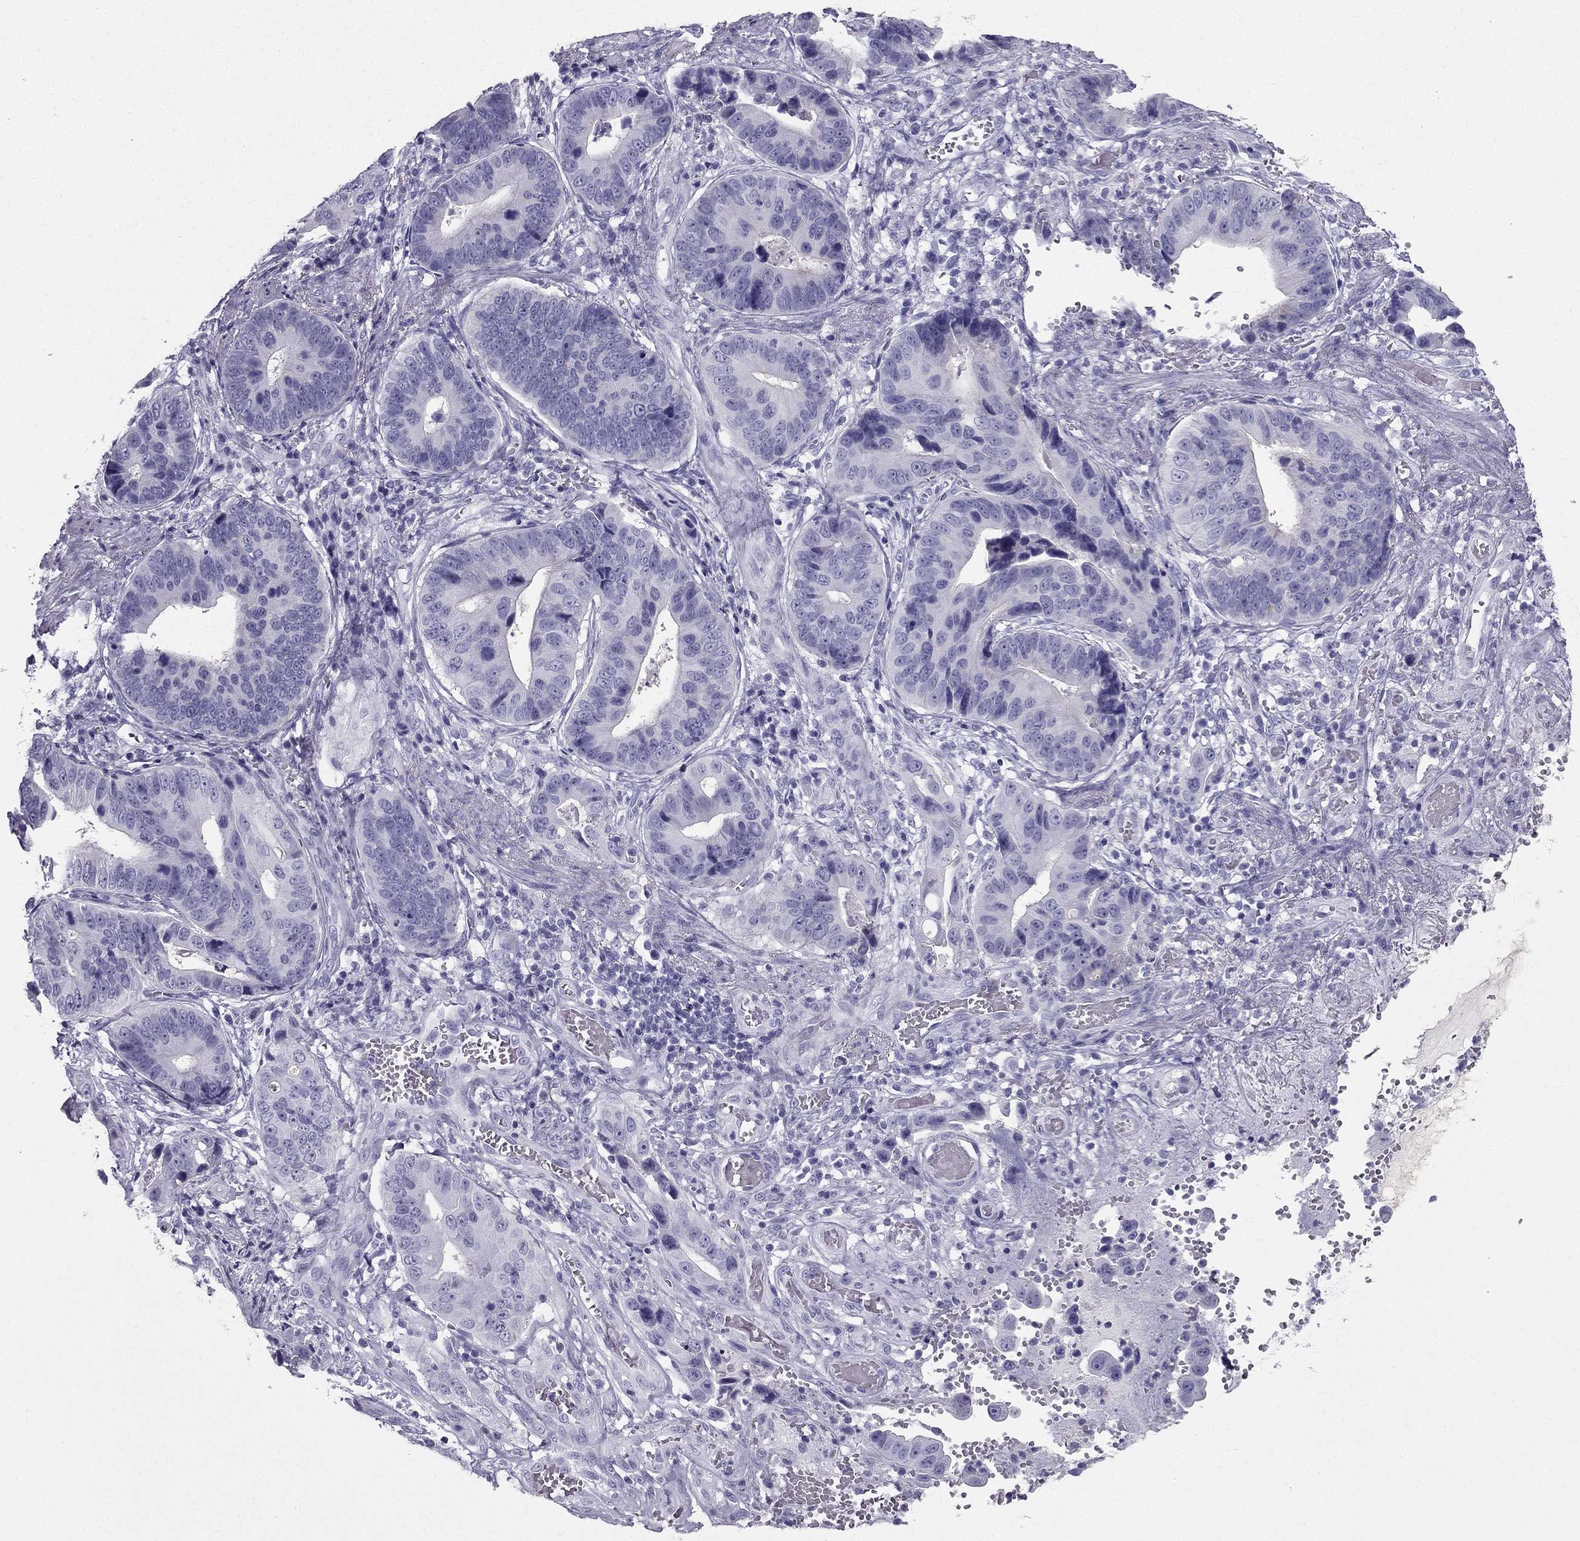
{"staining": {"intensity": "negative", "quantity": "none", "location": "none"}, "tissue": "stomach cancer", "cell_type": "Tumor cells", "image_type": "cancer", "snomed": [{"axis": "morphology", "description": "Adenocarcinoma, NOS"}, {"axis": "topography", "description": "Stomach"}], "caption": "A histopathology image of adenocarcinoma (stomach) stained for a protein demonstrates no brown staining in tumor cells.", "gene": "TFF3", "patient": {"sex": "male", "age": 84}}